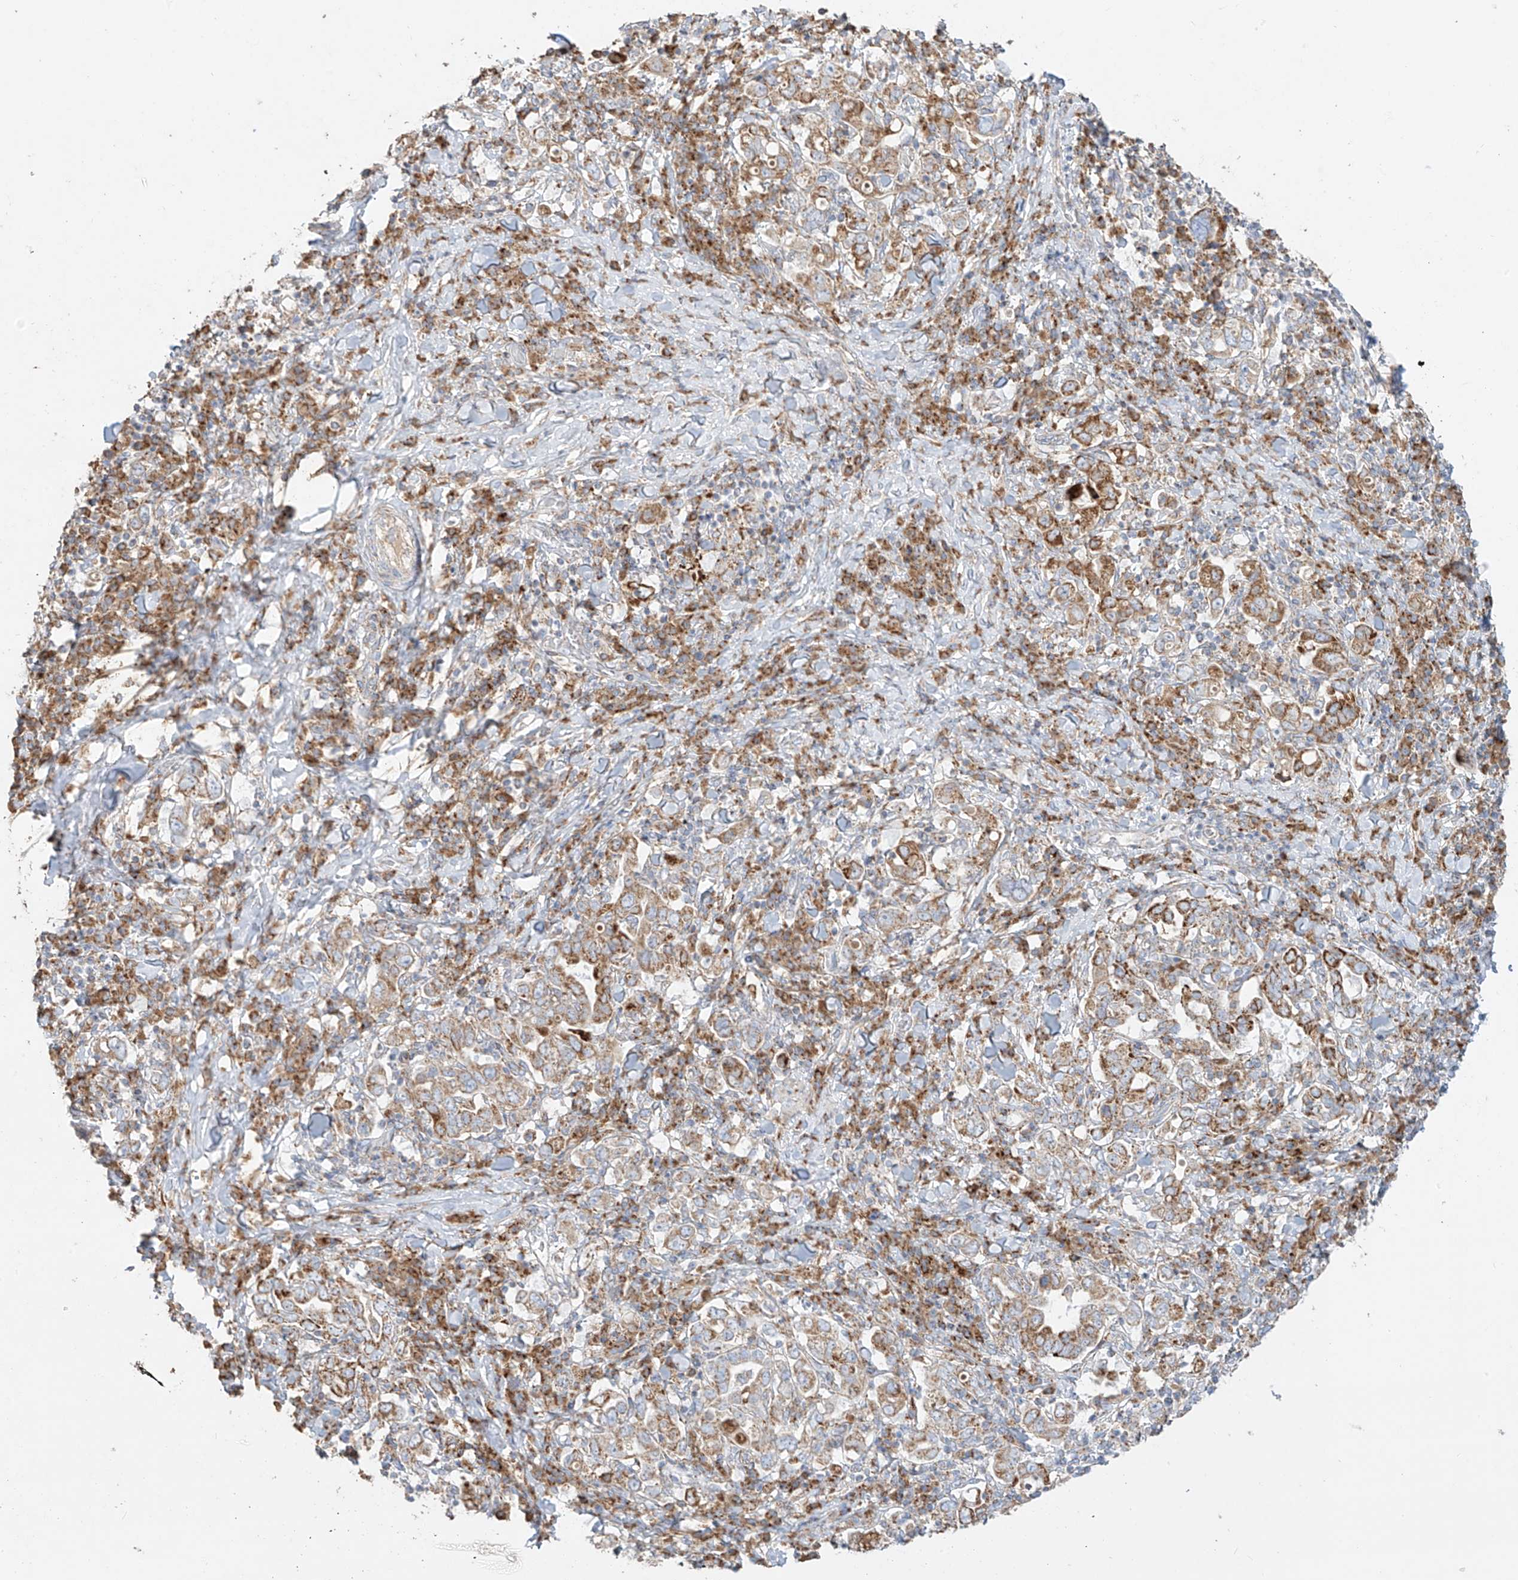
{"staining": {"intensity": "weak", "quantity": "25%-75%", "location": "cytoplasmic/membranous"}, "tissue": "stomach cancer", "cell_type": "Tumor cells", "image_type": "cancer", "snomed": [{"axis": "morphology", "description": "Adenocarcinoma, NOS"}, {"axis": "topography", "description": "Stomach, upper"}], "caption": "The image shows a brown stain indicating the presence of a protein in the cytoplasmic/membranous of tumor cells in stomach cancer (adenocarcinoma).", "gene": "COLGALT2", "patient": {"sex": "male", "age": 62}}